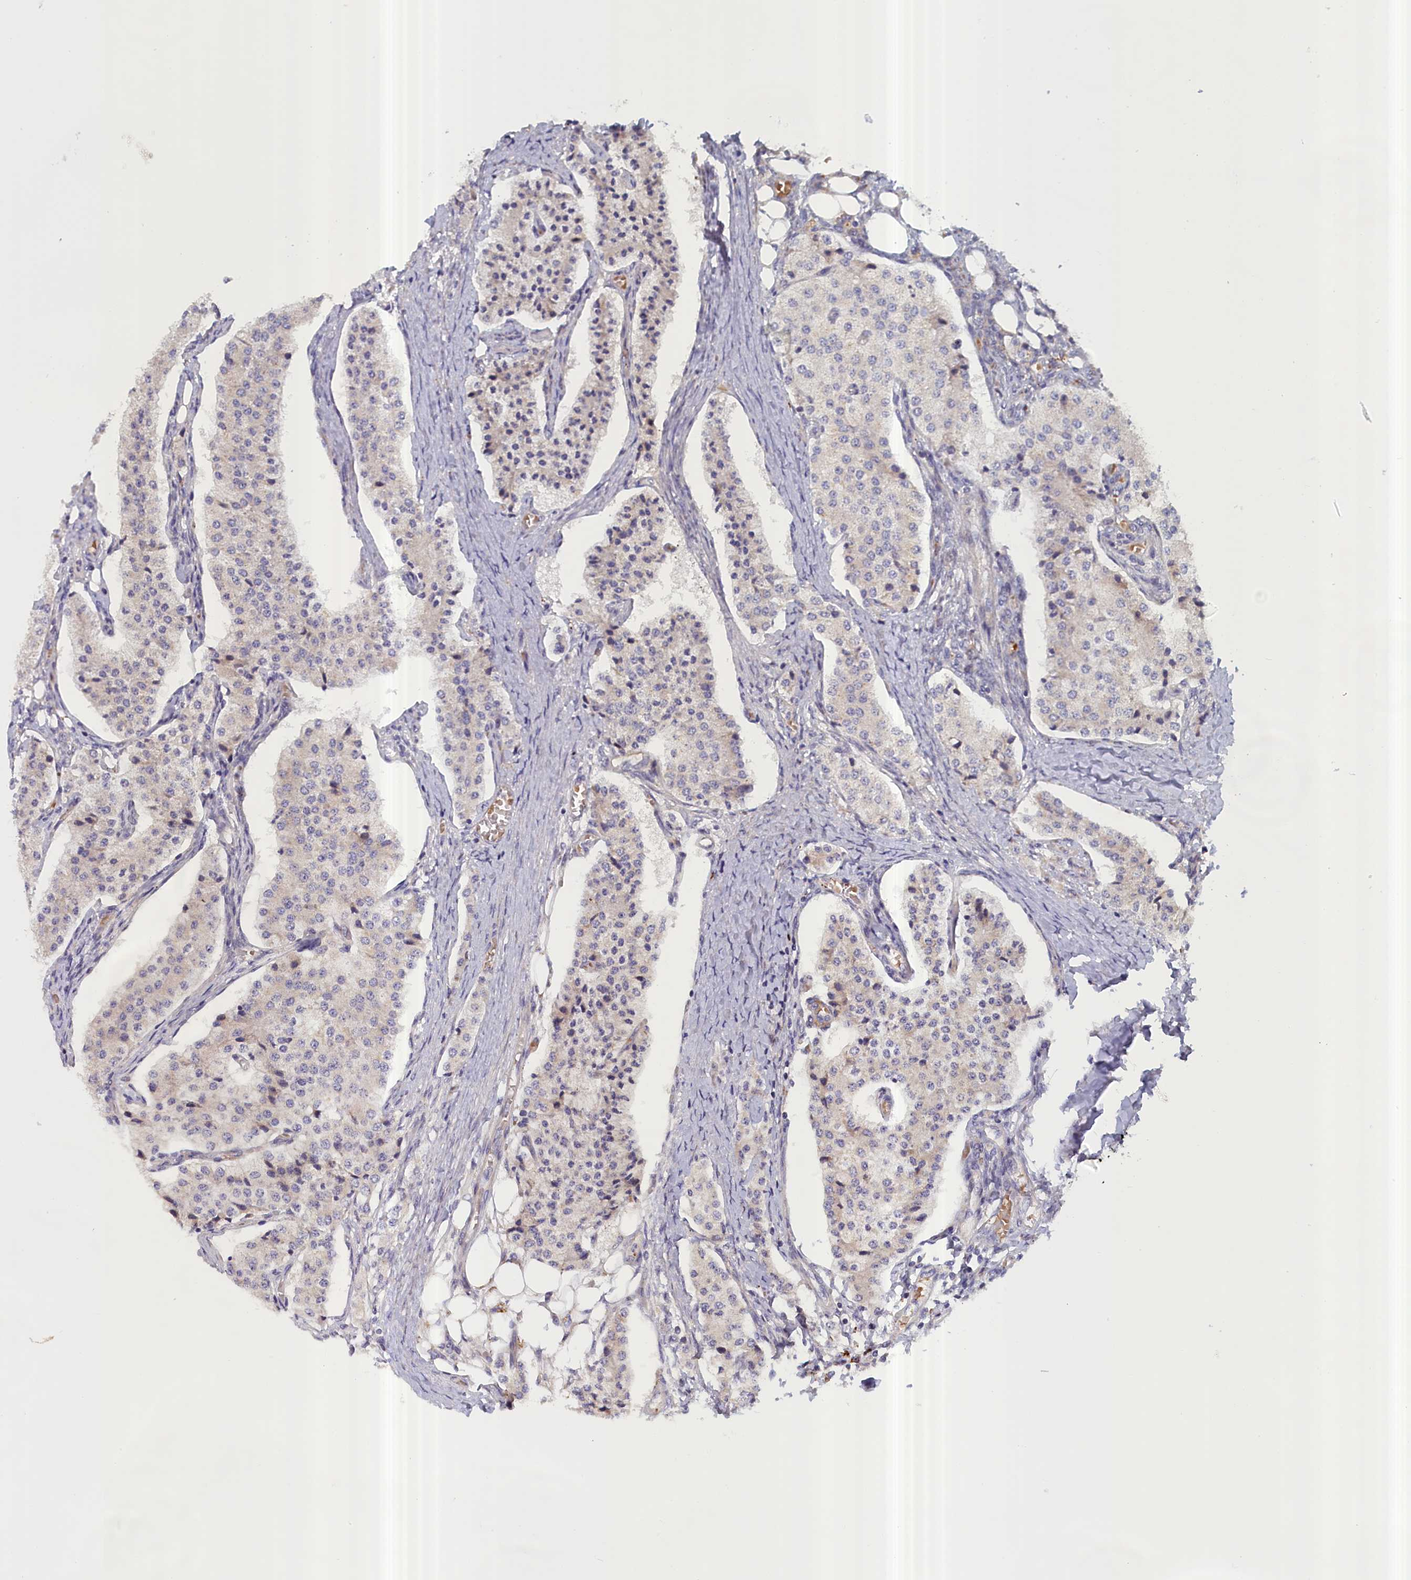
{"staining": {"intensity": "negative", "quantity": "none", "location": "none"}, "tissue": "carcinoid", "cell_type": "Tumor cells", "image_type": "cancer", "snomed": [{"axis": "morphology", "description": "Carcinoid, malignant, NOS"}, {"axis": "topography", "description": "Colon"}], "caption": "Immunohistochemical staining of carcinoid (malignant) shows no significant staining in tumor cells.", "gene": "IGFALS", "patient": {"sex": "female", "age": 52}}